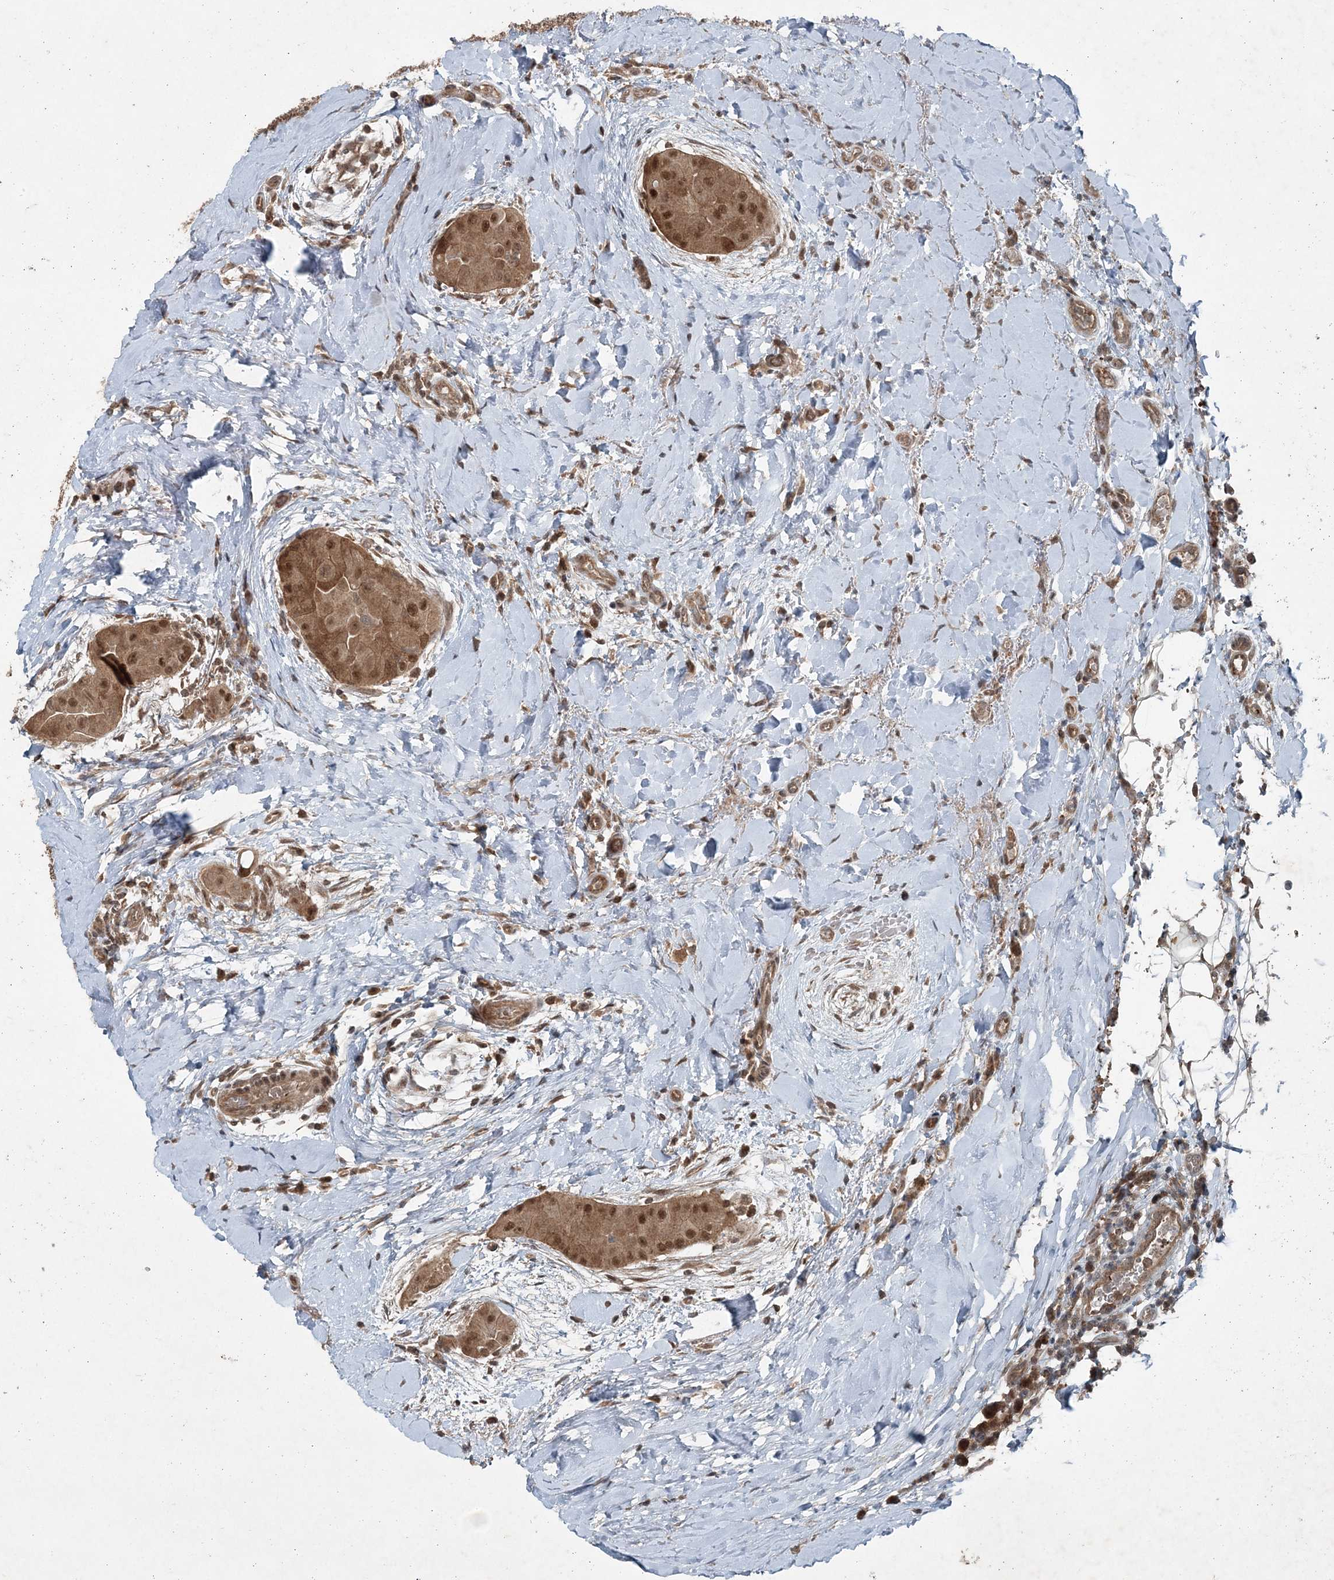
{"staining": {"intensity": "moderate", "quantity": ">75%", "location": "cytoplasmic/membranous,nuclear"}, "tissue": "thyroid cancer", "cell_type": "Tumor cells", "image_type": "cancer", "snomed": [{"axis": "morphology", "description": "Papillary adenocarcinoma, NOS"}, {"axis": "topography", "description": "Thyroid gland"}], "caption": "Moderate cytoplasmic/membranous and nuclear staining is appreciated in approximately >75% of tumor cells in papillary adenocarcinoma (thyroid).", "gene": "FBXL17", "patient": {"sex": "male", "age": 33}}